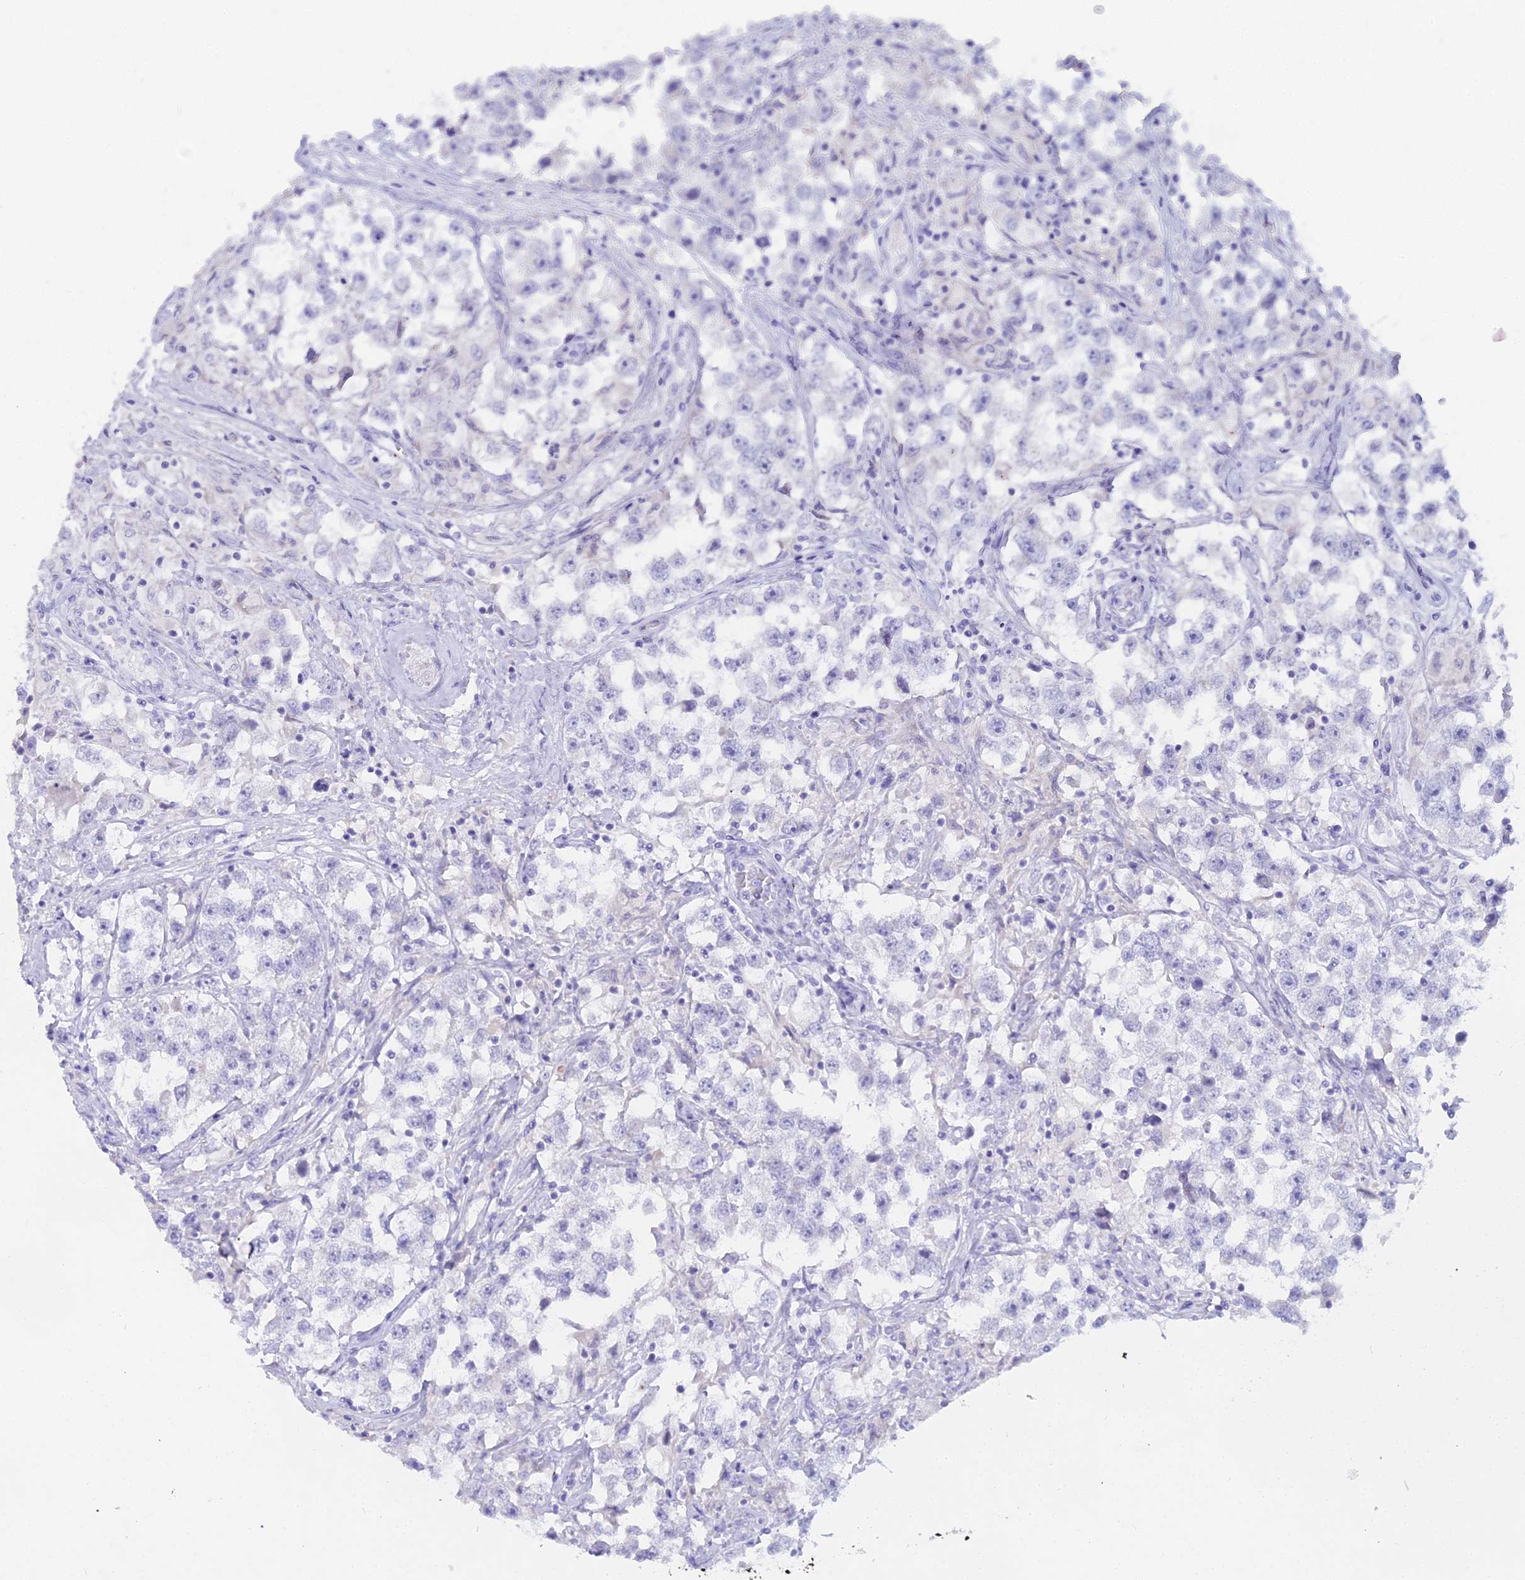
{"staining": {"intensity": "negative", "quantity": "none", "location": "none"}, "tissue": "testis cancer", "cell_type": "Tumor cells", "image_type": "cancer", "snomed": [{"axis": "morphology", "description": "Seminoma, NOS"}, {"axis": "topography", "description": "Testis"}], "caption": "The immunohistochemistry histopathology image has no significant staining in tumor cells of testis cancer tissue.", "gene": "CGB2", "patient": {"sex": "male", "age": 46}}